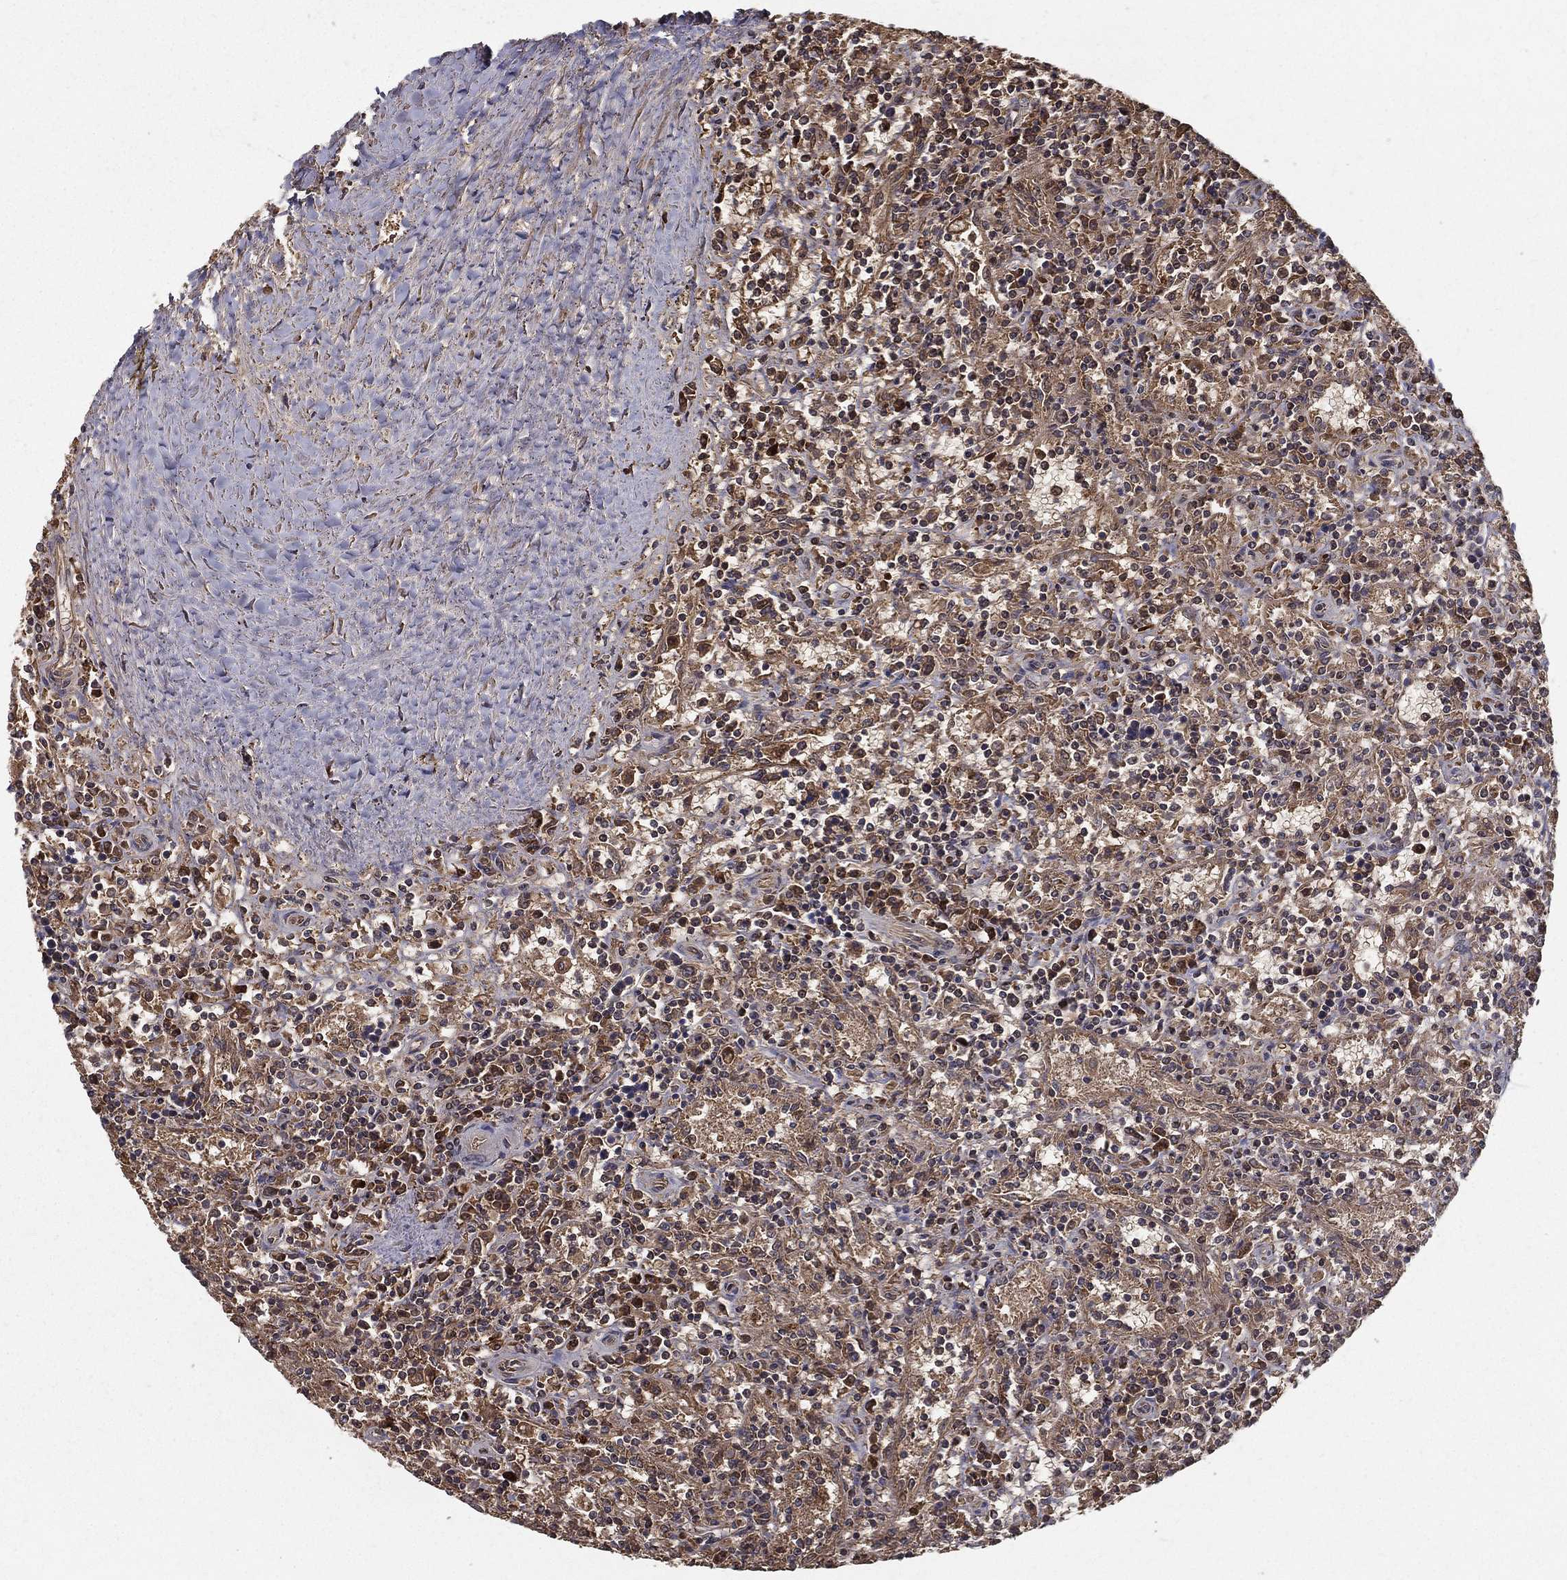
{"staining": {"intensity": "weak", "quantity": "25%-75%", "location": "cytoplasmic/membranous"}, "tissue": "lymphoma", "cell_type": "Tumor cells", "image_type": "cancer", "snomed": [{"axis": "morphology", "description": "Malignant lymphoma, non-Hodgkin's type, Low grade"}, {"axis": "topography", "description": "Spleen"}], "caption": "A micrograph of low-grade malignant lymphoma, non-Hodgkin's type stained for a protein shows weak cytoplasmic/membranous brown staining in tumor cells.", "gene": "SLC6A6", "patient": {"sex": "male", "age": 62}}